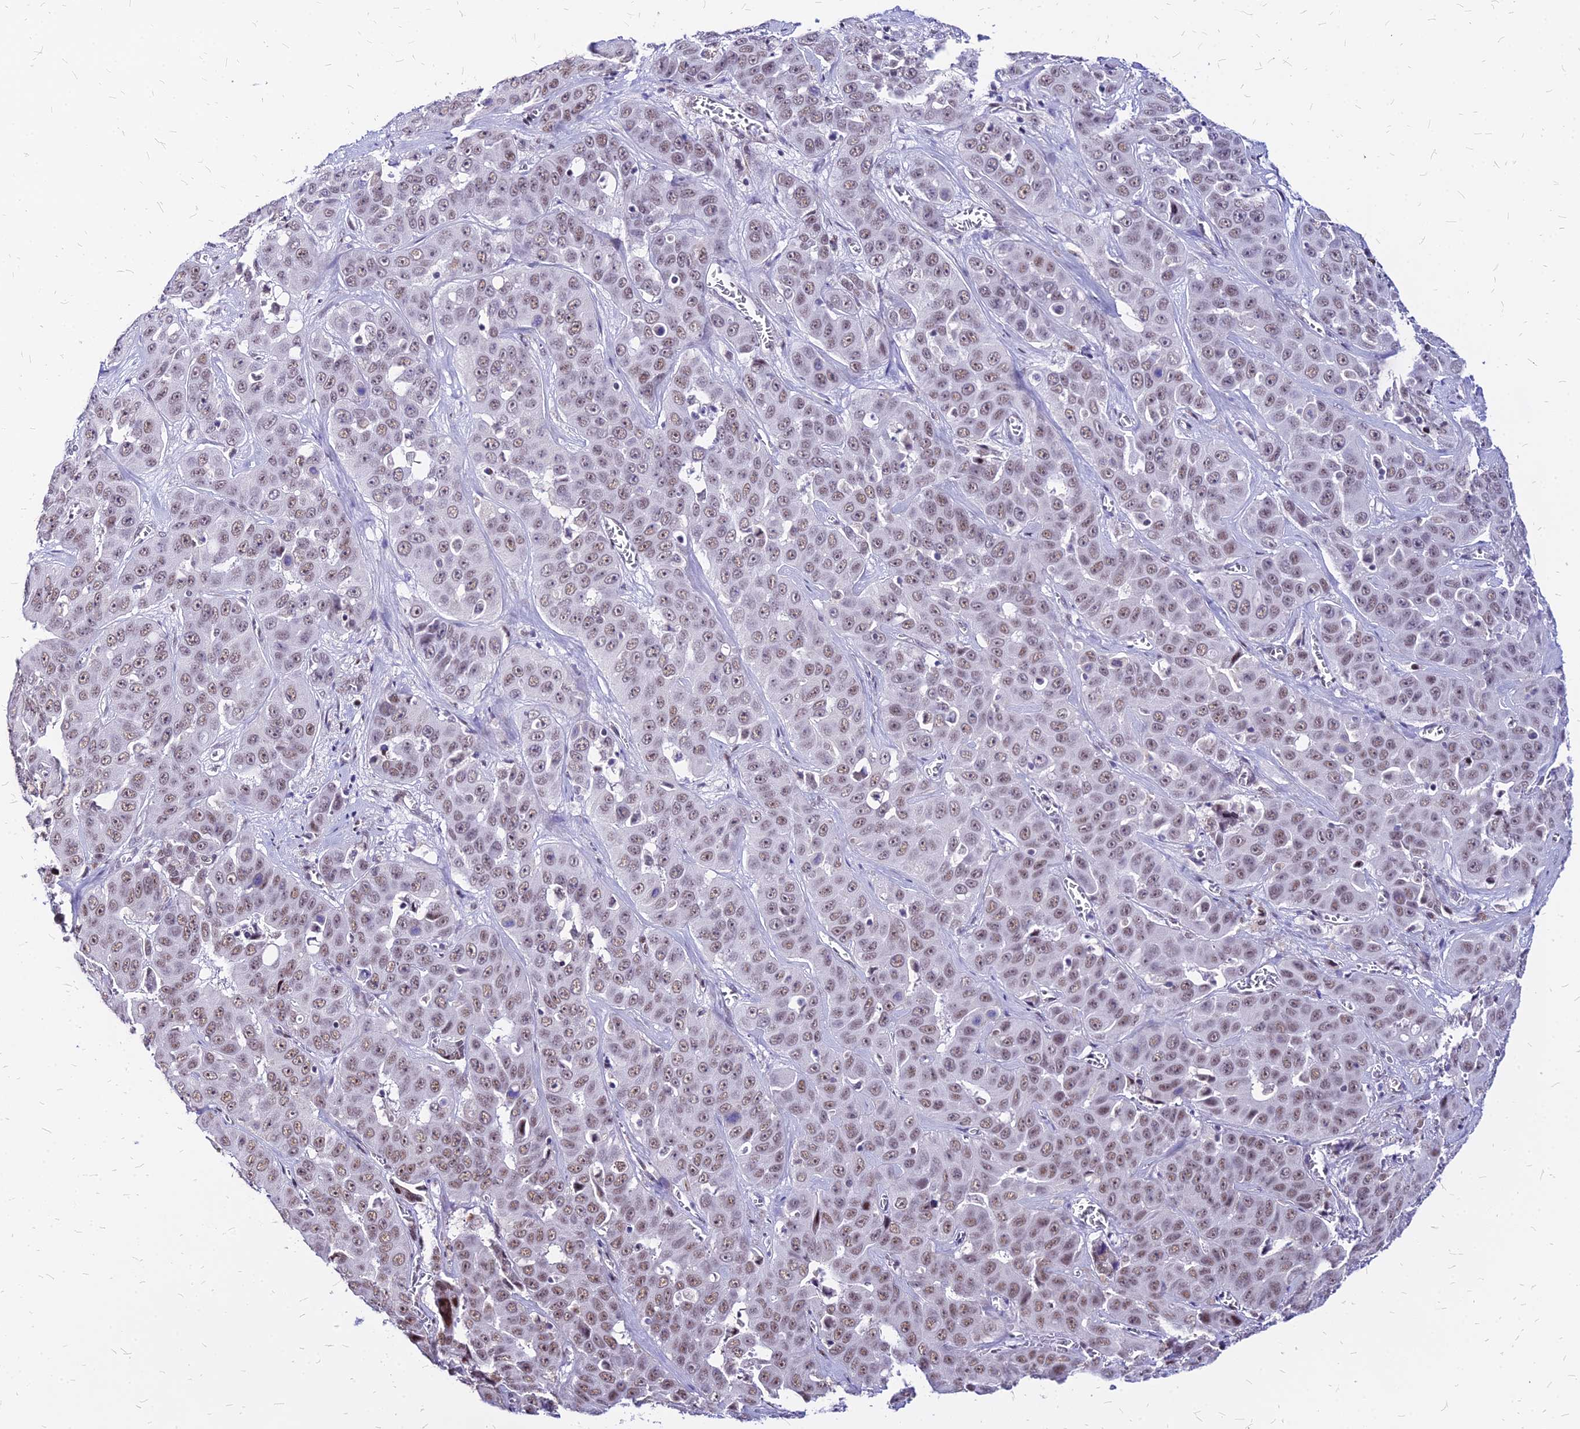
{"staining": {"intensity": "moderate", "quantity": ">75%", "location": "nuclear"}, "tissue": "liver cancer", "cell_type": "Tumor cells", "image_type": "cancer", "snomed": [{"axis": "morphology", "description": "Cholangiocarcinoma"}, {"axis": "topography", "description": "Liver"}], "caption": "Human liver cancer (cholangiocarcinoma) stained with a protein marker exhibits moderate staining in tumor cells.", "gene": "FDX2", "patient": {"sex": "female", "age": 52}}